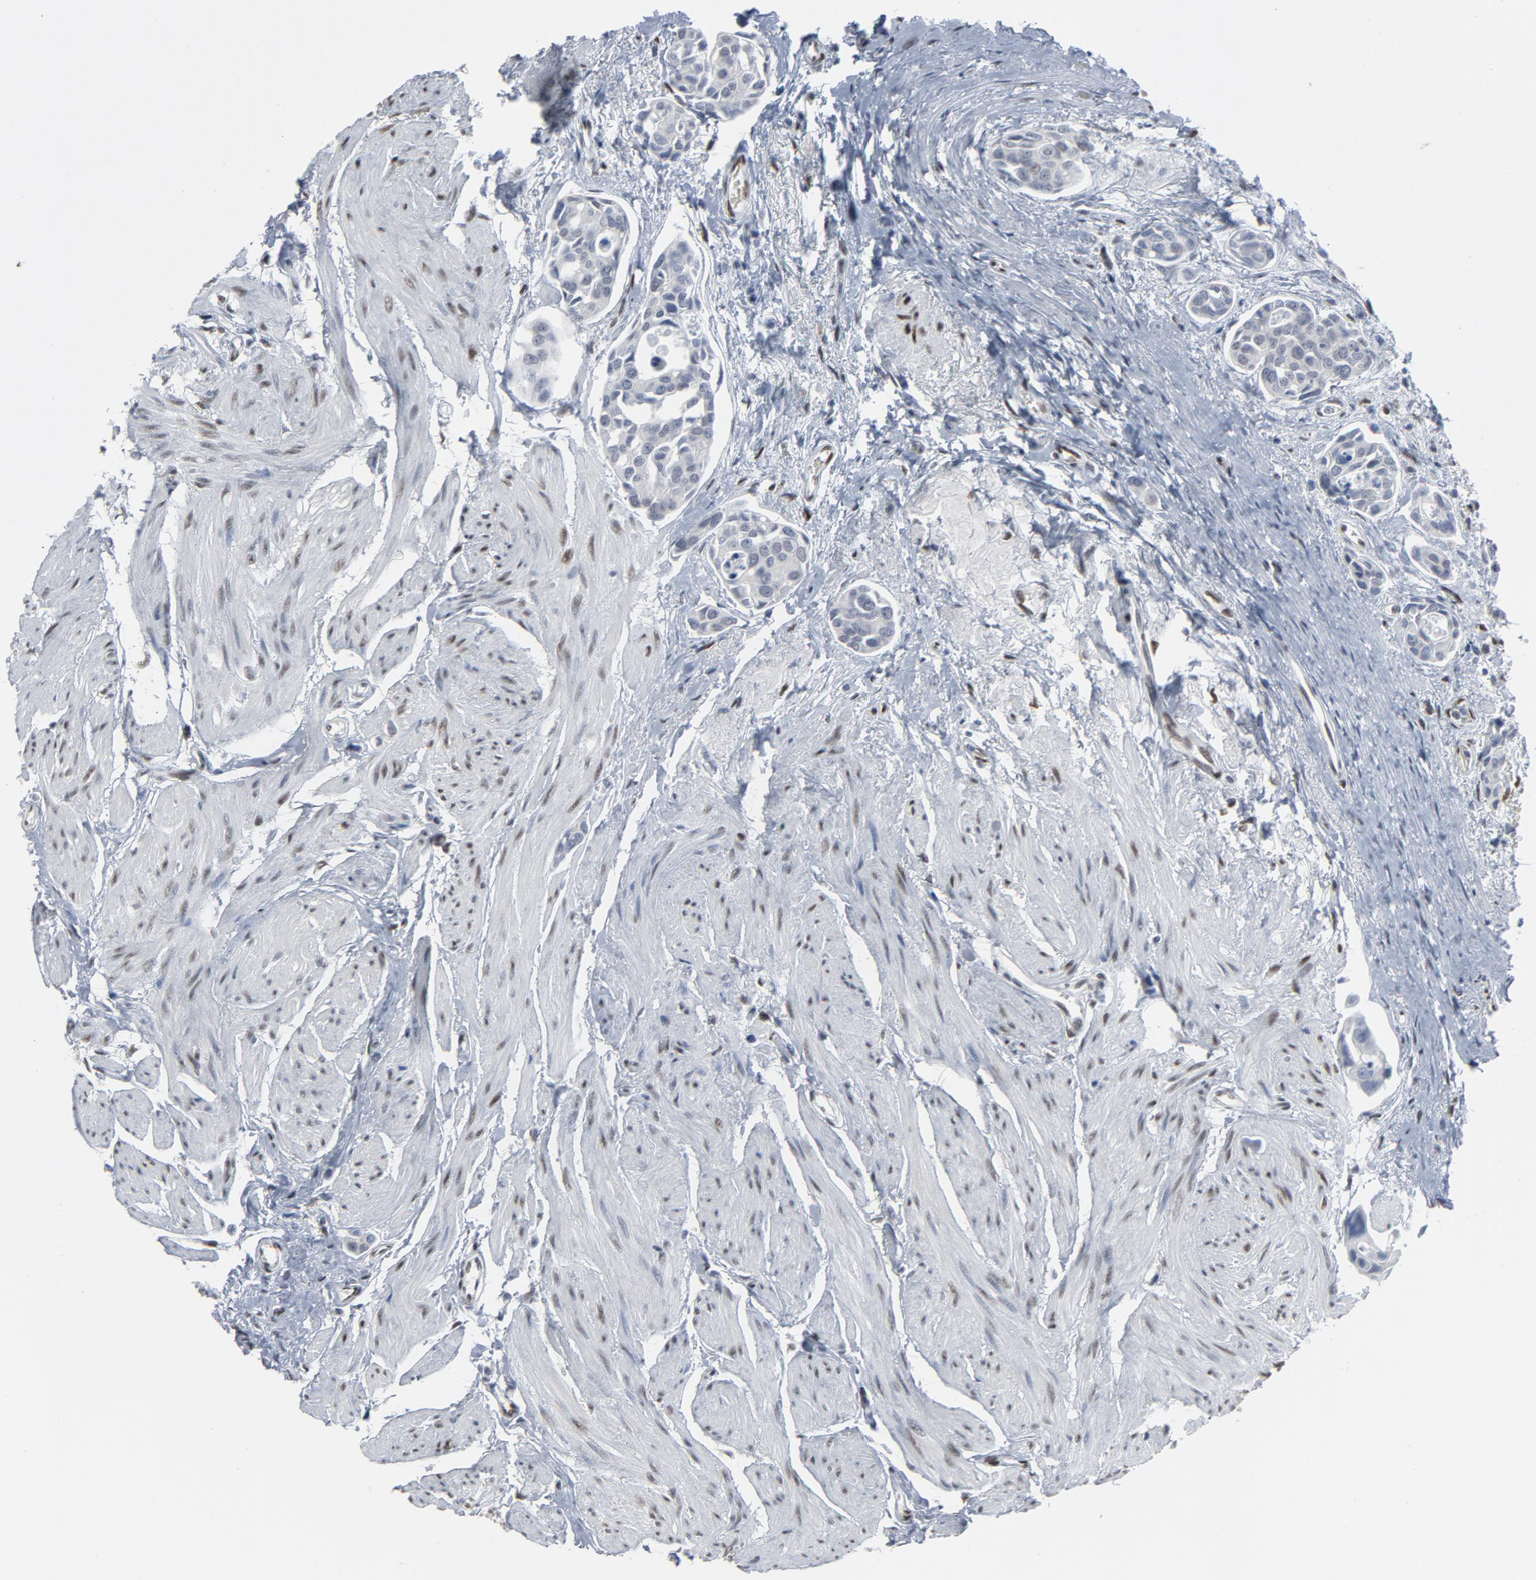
{"staining": {"intensity": "negative", "quantity": "none", "location": "none"}, "tissue": "urothelial cancer", "cell_type": "Tumor cells", "image_type": "cancer", "snomed": [{"axis": "morphology", "description": "Urothelial carcinoma, High grade"}, {"axis": "topography", "description": "Urinary bladder"}], "caption": "Immunohistochemistry of human urothelial cancer exhibits no positivity in tumor cells. (DAB (3,3'-diaminobenzidine) IHC visualized using brightfield microscopy, high magnification).", "gene": "ATF7", "patient": {"sex": "male", "age": 78}}